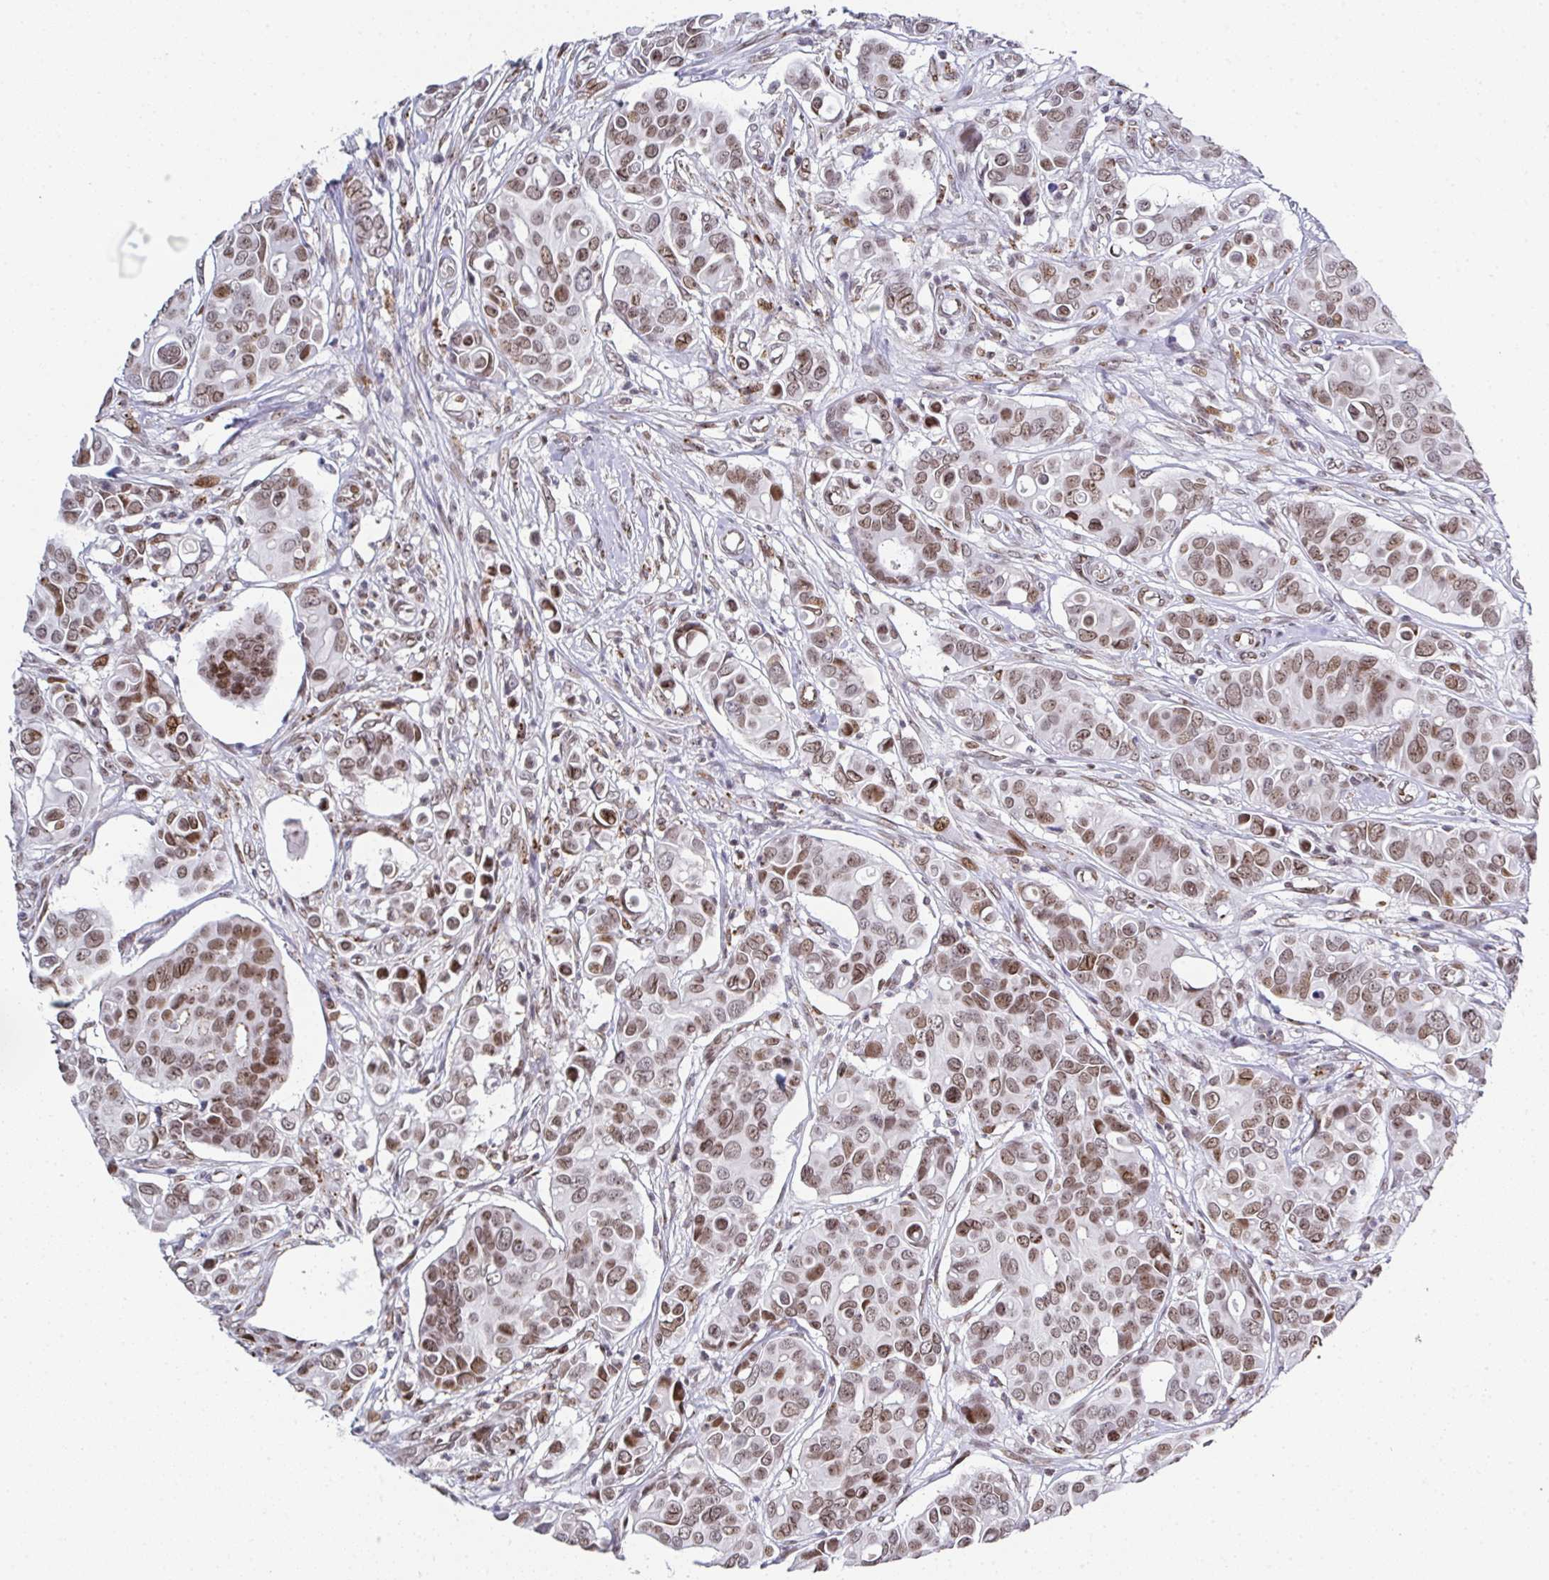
{"staining": {"intensity": "moderate", "quantity": ">75%", "location": "nuclear"}, "tissue": "breast cancer", "cell_type": "Tumor cells", "image_type": "cancer", "snomed": [{"axis": "morphology", "description": "Normal tissue, NOS"}, {"axis": "morphology", "description": "Duct carcinoma"}, {"axis": "topography", "description": "Skin"}, {"axis": "topography", "description": "Breast"}], "caption": "Breast infiltrating ductal carcinoma stained with a brown dye reveals moderate nuclear positive expression in about >75% of tumor cells.", "gene": "RB1", "patient": {"sex": "female", "age": 54}}